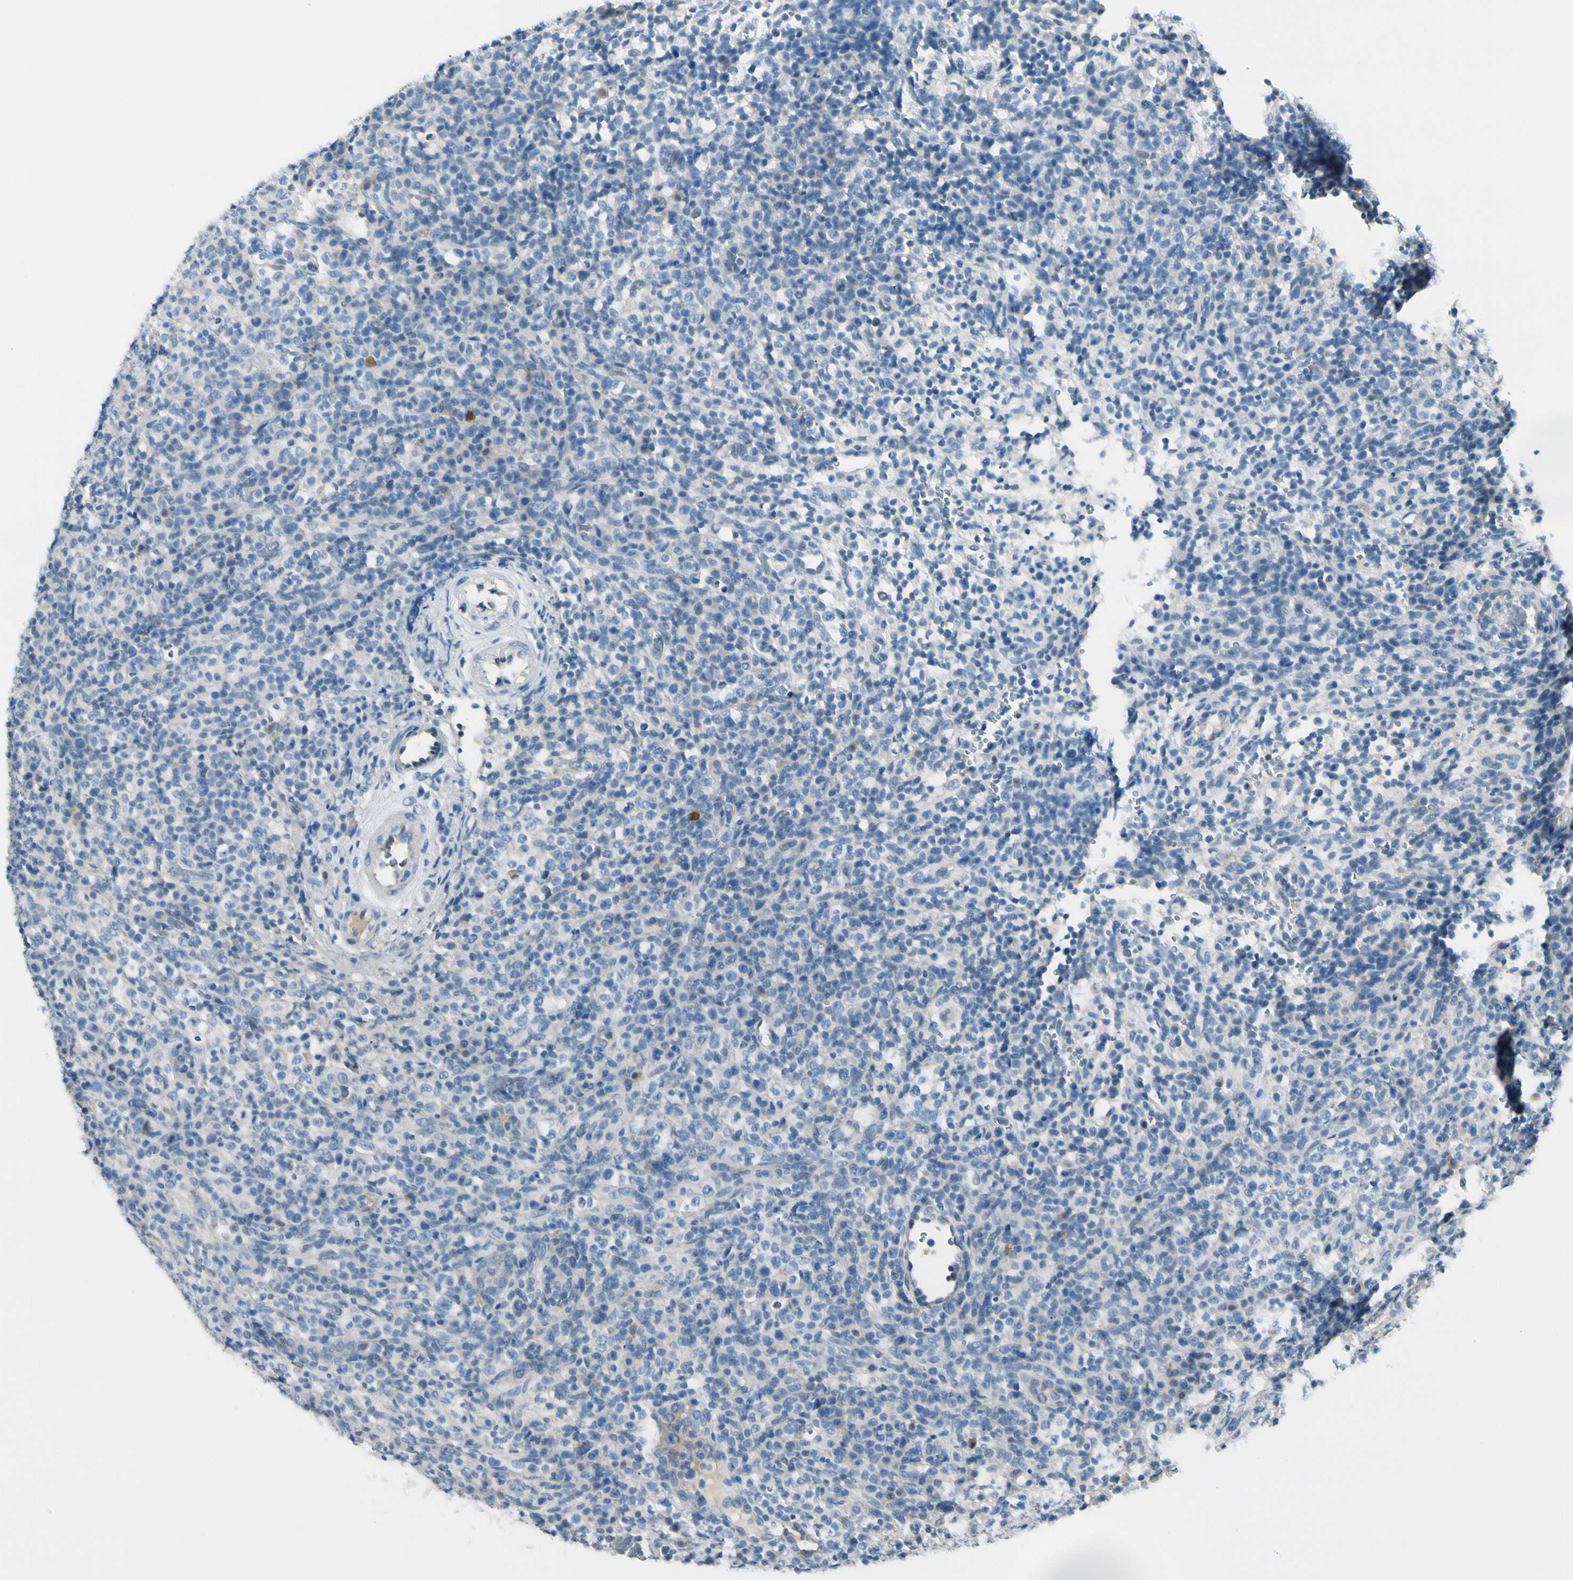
{"staining": {"intensity": "negative", "quantity": "none", "location": "none"}, "tissue": "lymphoma", "cell_type": "Tumor cells", "image_type": "cancer", "snomed": [{"axis": "morphology", "description": "Malignant lymphoma, non-Hodgkin's type, High grade"}, {"axis": "topography", "description": "Lymph node"}], "caption": "The image exhibits no staining of tumor cells in malignant lymphoma, non-Hodgkin's type (high-grade). The staining is performed using DAB (3,3'-diaminobenzidine) brown chromogen with nuclei counter-stained in using hematoxylin.", "gene": "PEBP1", "patient": {"sex": "female", "age": 76}}